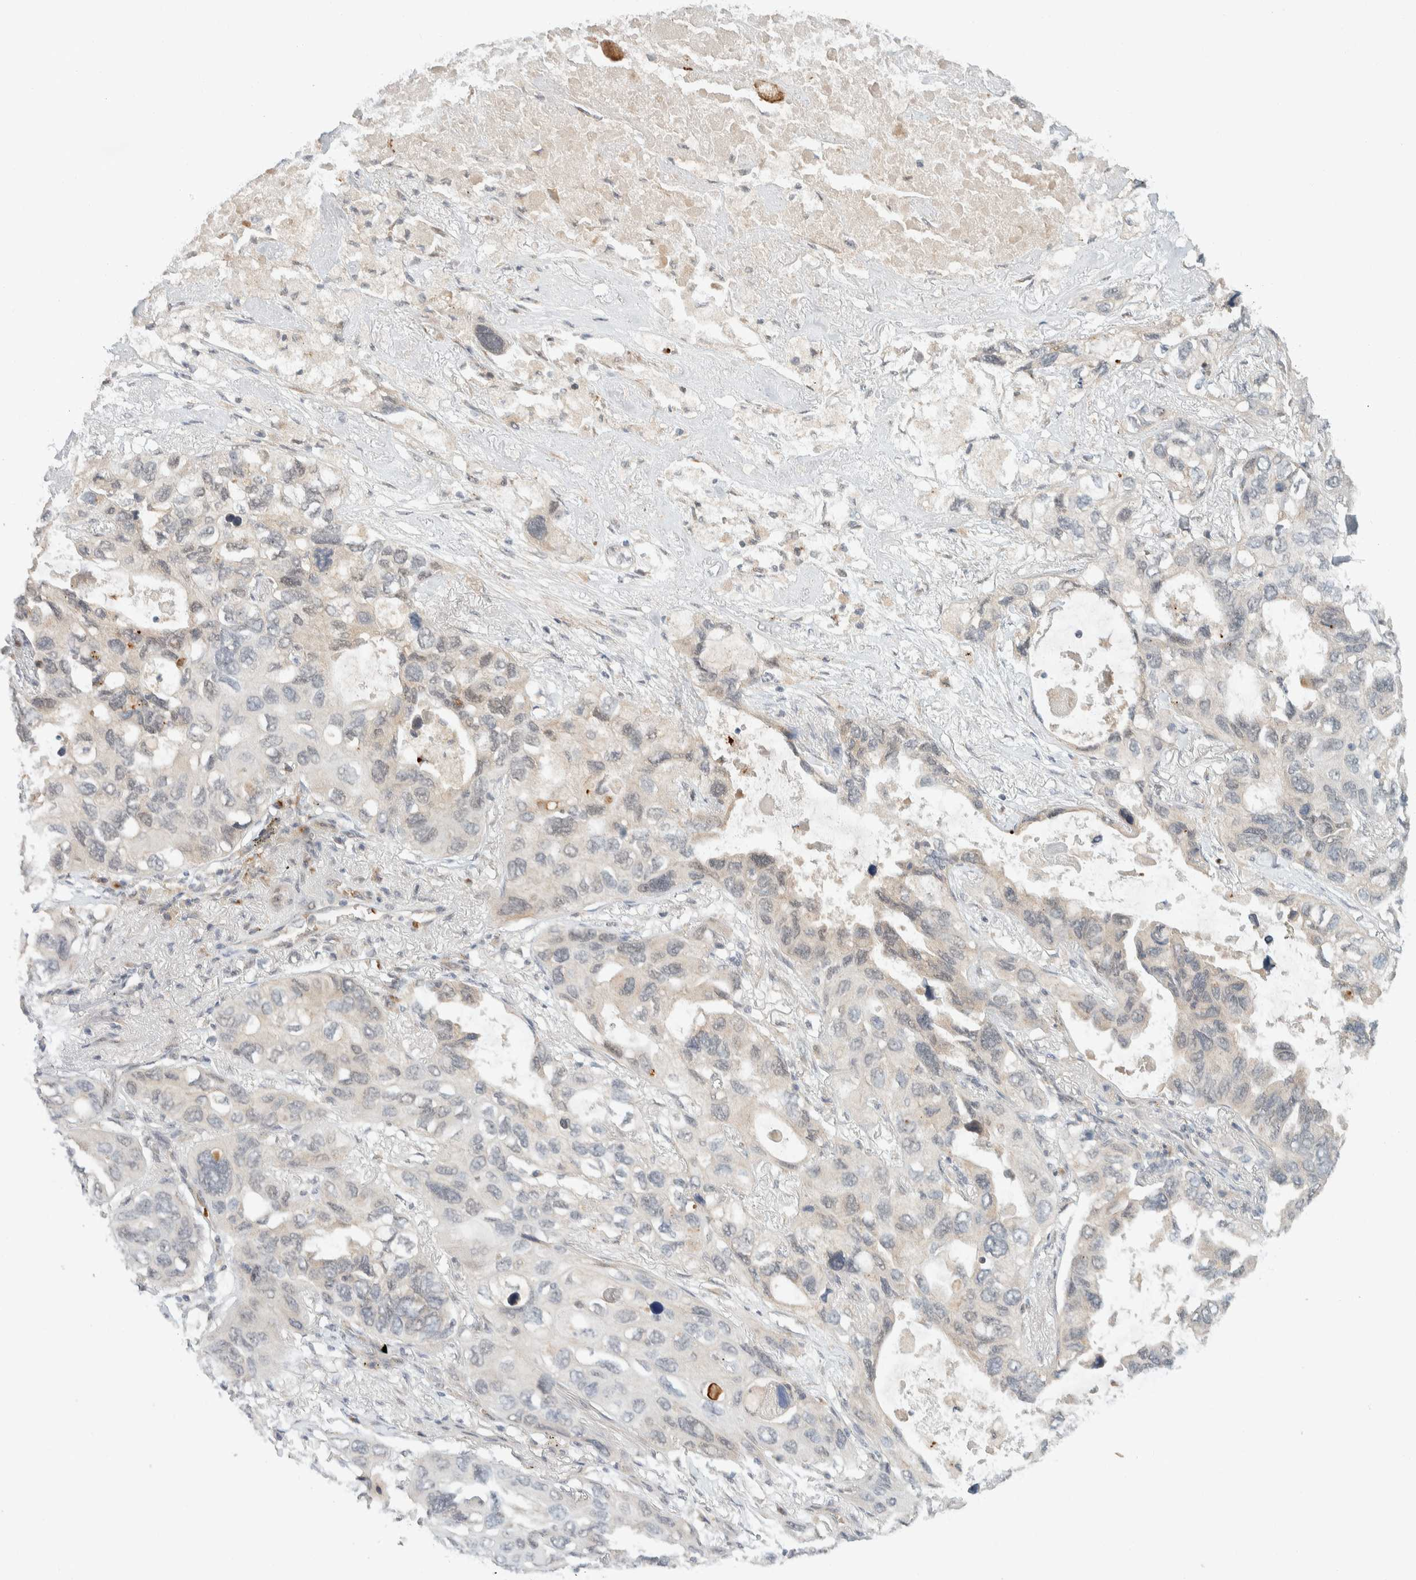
{"staining": {"intensity": "negative", "quantity": "none", "location": "none"}, "tissue": "lung cancer", "cell_type": "Tumor cells", "image_type": "cancer", "snomed": [{"axis": "morphology", "description": "Squamous cell carcinoma, NOS"}, {"axis": "topography", "description": "Lung"}], "caption": "An immunohistochemistry photomicrograph of lung cancer (squamous cell carcinoma) is shown. There is no staining in tumor cells of lung cancer (squamous cell carcinoma). (DAB (3,3'-diaminobenzidine) IHC, high magnification).", "gene": "ZBTB2", "patient": {"sex": "female", "age": 73}}